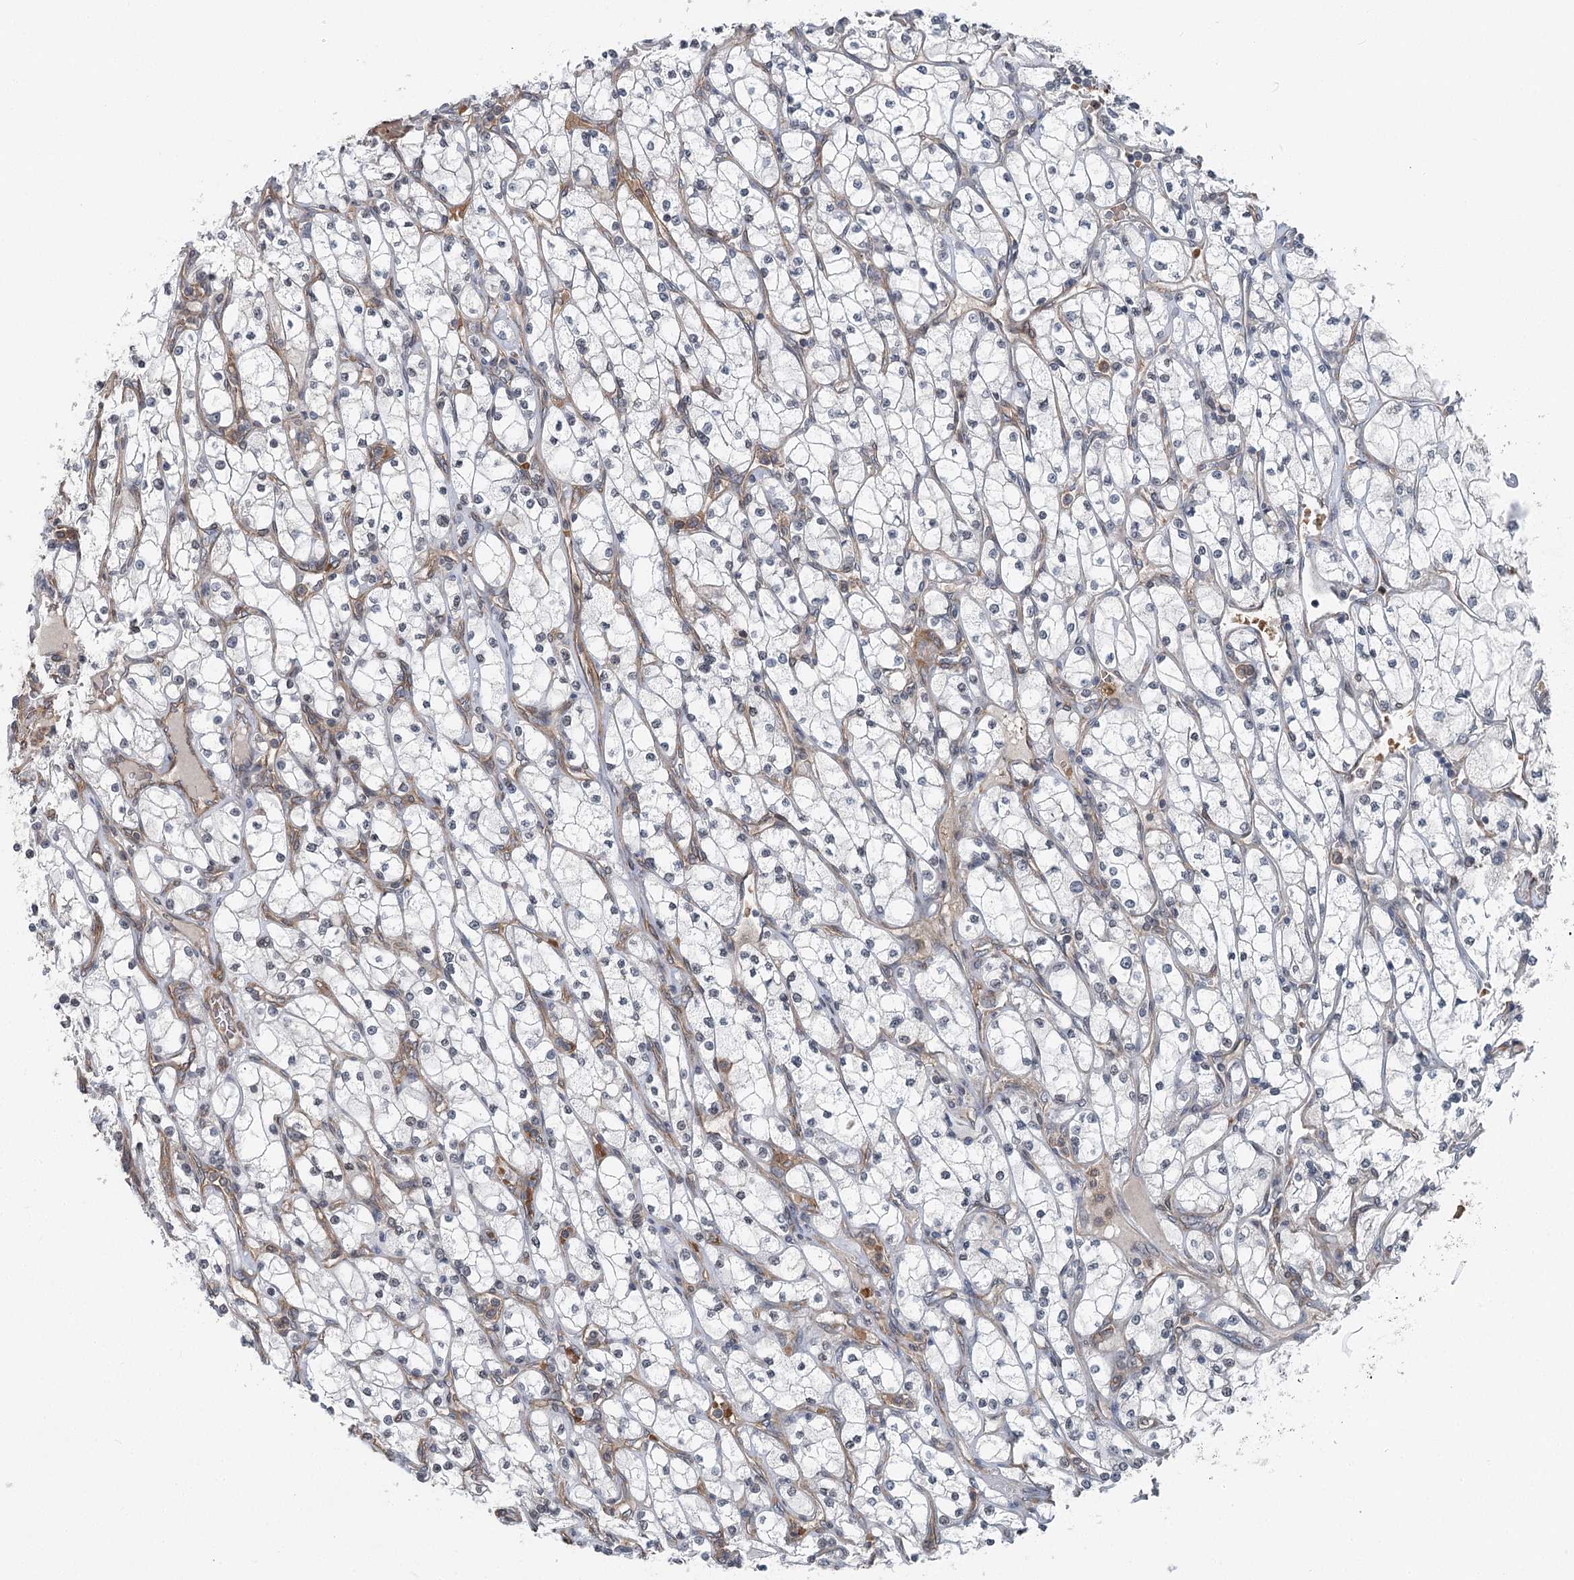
{"staining": {"intensity": "negative", "quantity": "none", "location": "none"}, "tissue": "renal cancer", "cell_type": "Tumor cells", "image_type": "cancer", "snomed": [{"axis": "morphology", "description": "Adenocarcinoma, NOS"}, {"axis": "topography", "description": "Kidney"}], "caption": "IHC image of renal cancer stained for a protein (brown), which displays no positivity in tumor cells. (Brightfield microscopy of DAB (3,3'-diaminobenzidine) immunohistochemistry at high magnification).", "gene": "IQSEC1", "patient": {"sex": "male", "age": 80}}